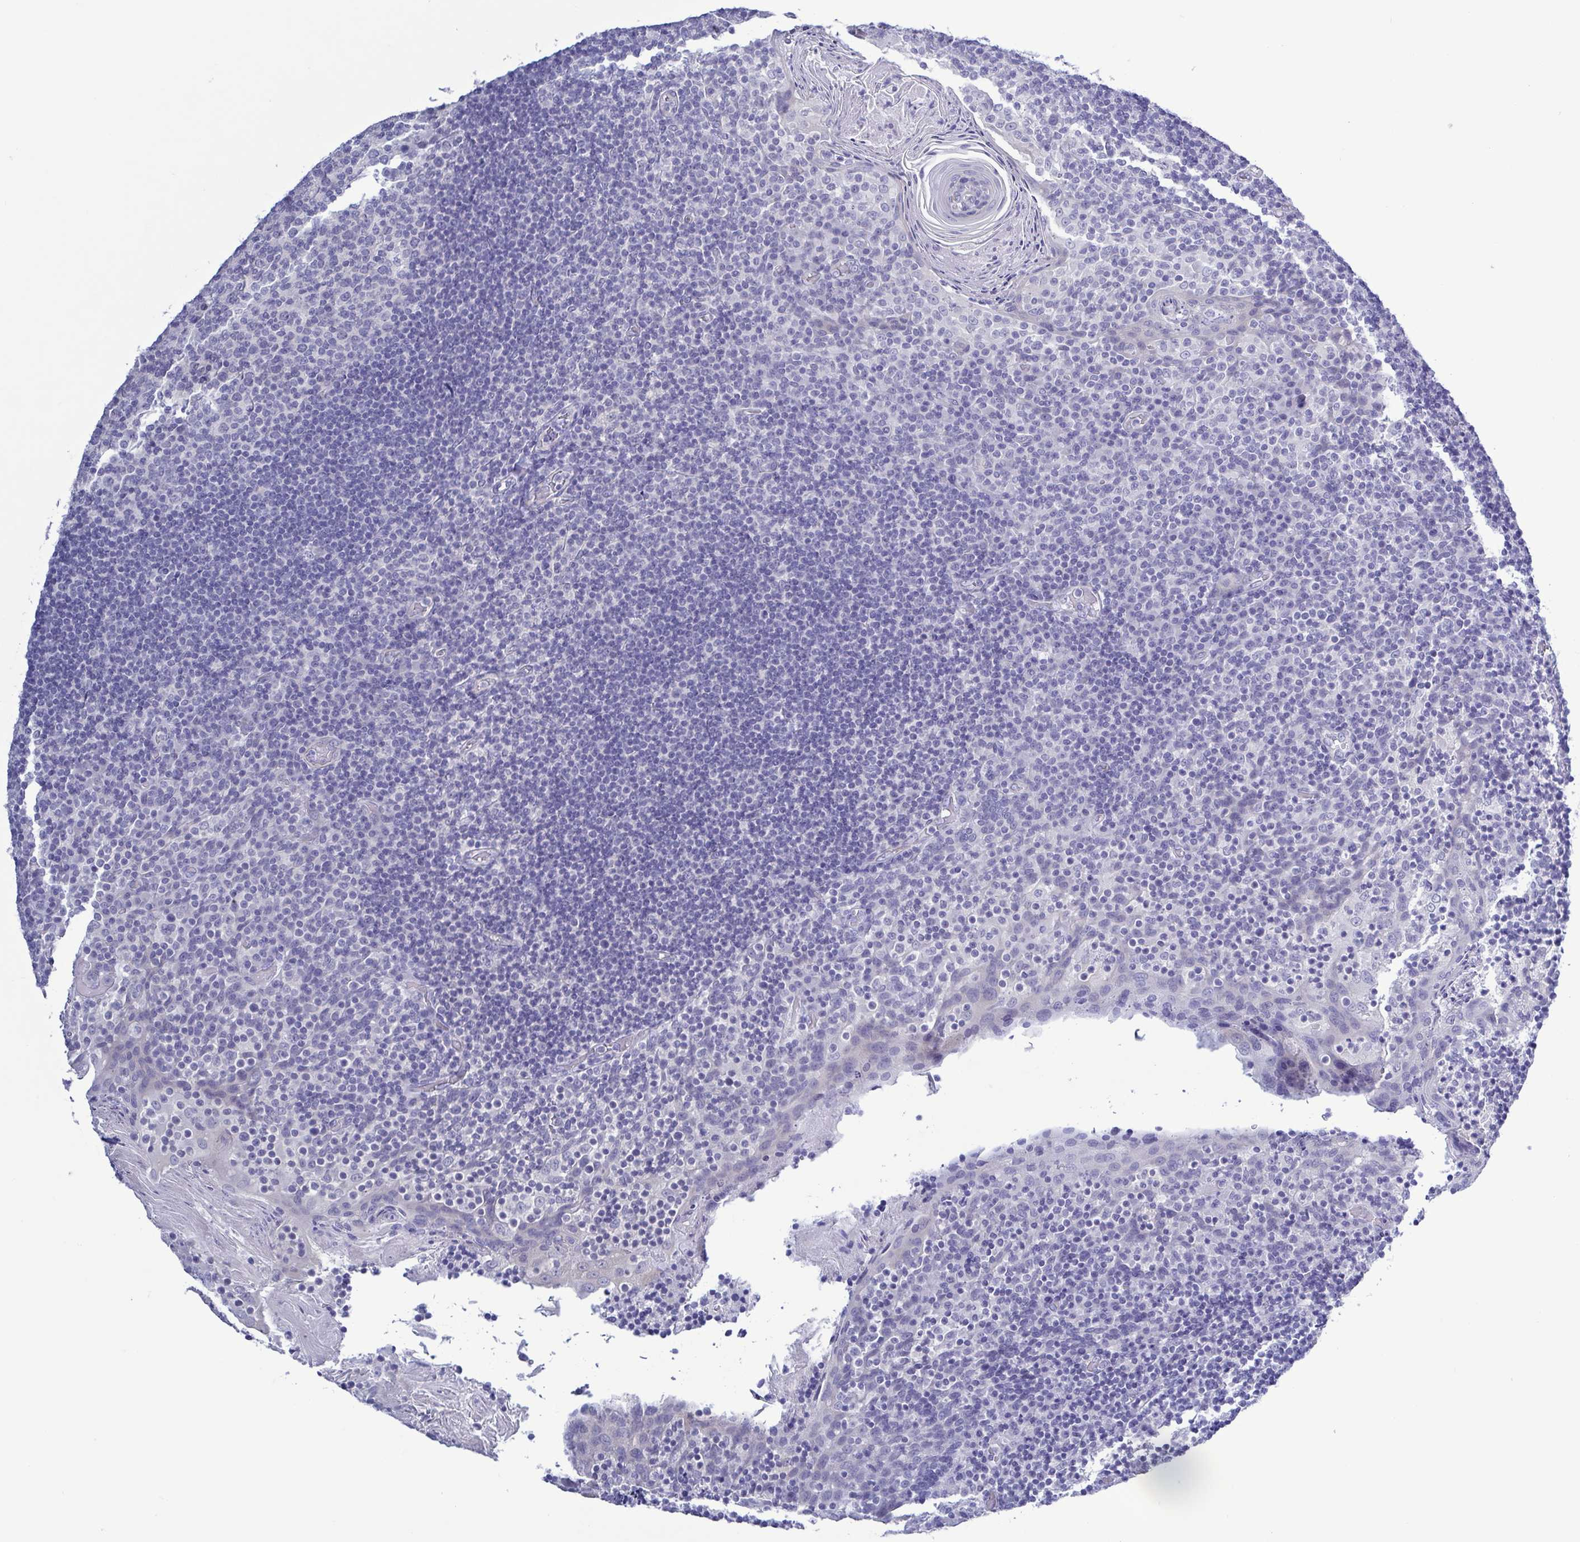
{"staining": {"intensity": "negative", "quantity": "none", "location": "none"}, "tissue": "tonsil", "cell_type": "Germinal center cells", "image_type": "normal", "snomed": [{"axis": "morphology", "description": "Normal tissue, NOS"}, {"axis": "topography", "description": "Tonsil"}], "caption": "An IHC micrograph of benign tonsil is shown. There is no staining in germinal center cells of tonsil. (Brightfield microscopy of DAB (3,3'-diaminobenzidine) immunohistochemistry (IHC) at high magnification).", "gene": "TEX12", "patient": {"sex": "female", "age": 10}}